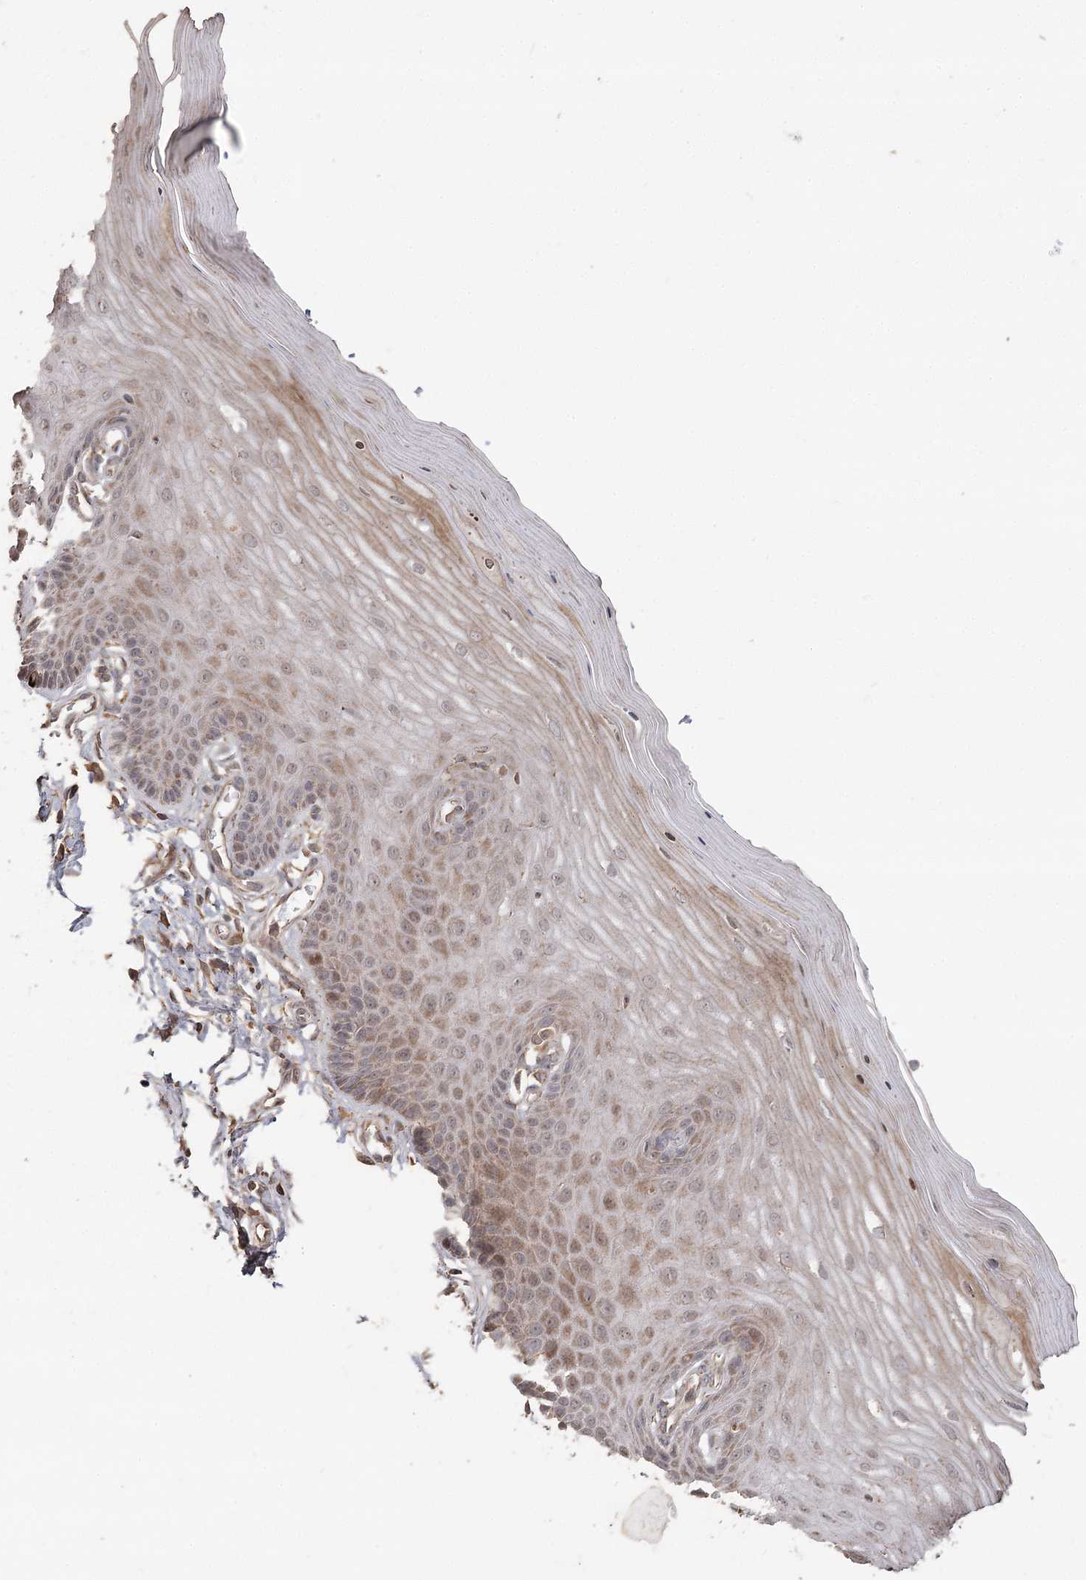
{"staining": {"intensity": "weak", "quantity": "25%-75%", "location": "cytoplasmic/membranous"}, "tissue": "cervix", "cell_type": "Glandular cells", "image_type": "normal", "snomed": [{"axis": "morphology", "description": "Normal tissue, NOS"}, {"axis": "topography", "description": "Cervix"}], "caption": "Unremarkable cervix was stained to show a protein in brown. There is low levels of weak cytoplasmic/membranous expression in approximately 25%-75% of glandular cells.", "gene": "OBSL1", "patient": {"sex": "female", "age": 55}}